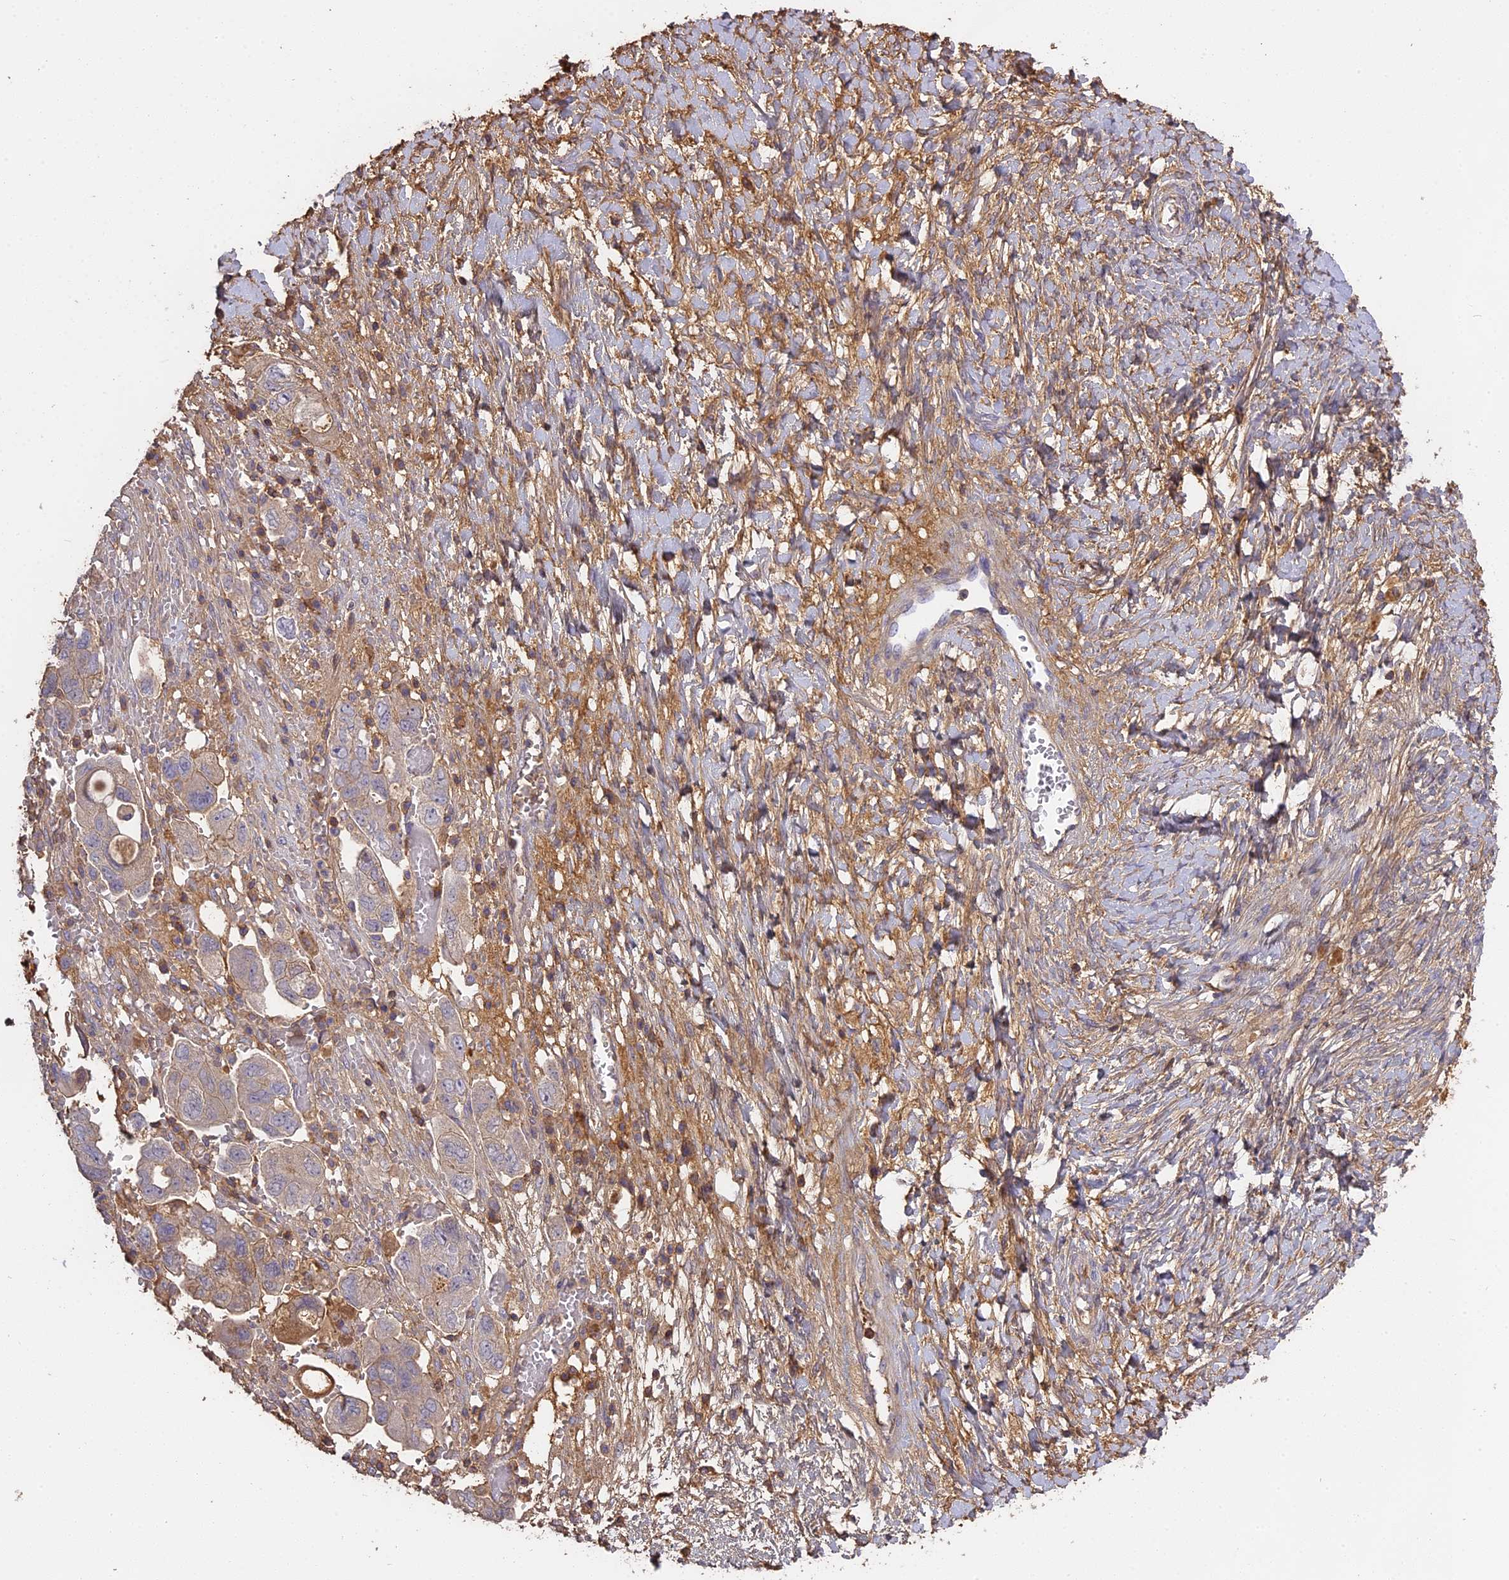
{"staining": {"intensity": "negative", "quantity": "none", "location": "none"}, "tissue": "ovarian cancer", "cell_type": "Tumor cells", "image_type": "cancer", "snomed": [{"axis": "morphology", "description": "Carcinoma, NOS"}, {"axis": "morphology", "description": "Cystadenocarcinoma, serous, NOS"}, {"axis": "topography", "description": "Ovary"}], "caption": "Carcinoma (ovarian) was stained to show a protein in brown. There is no significant positivity in tumor cells.", "gene": "CFAP119", "patient": {"sex": "female", "age": 69}}